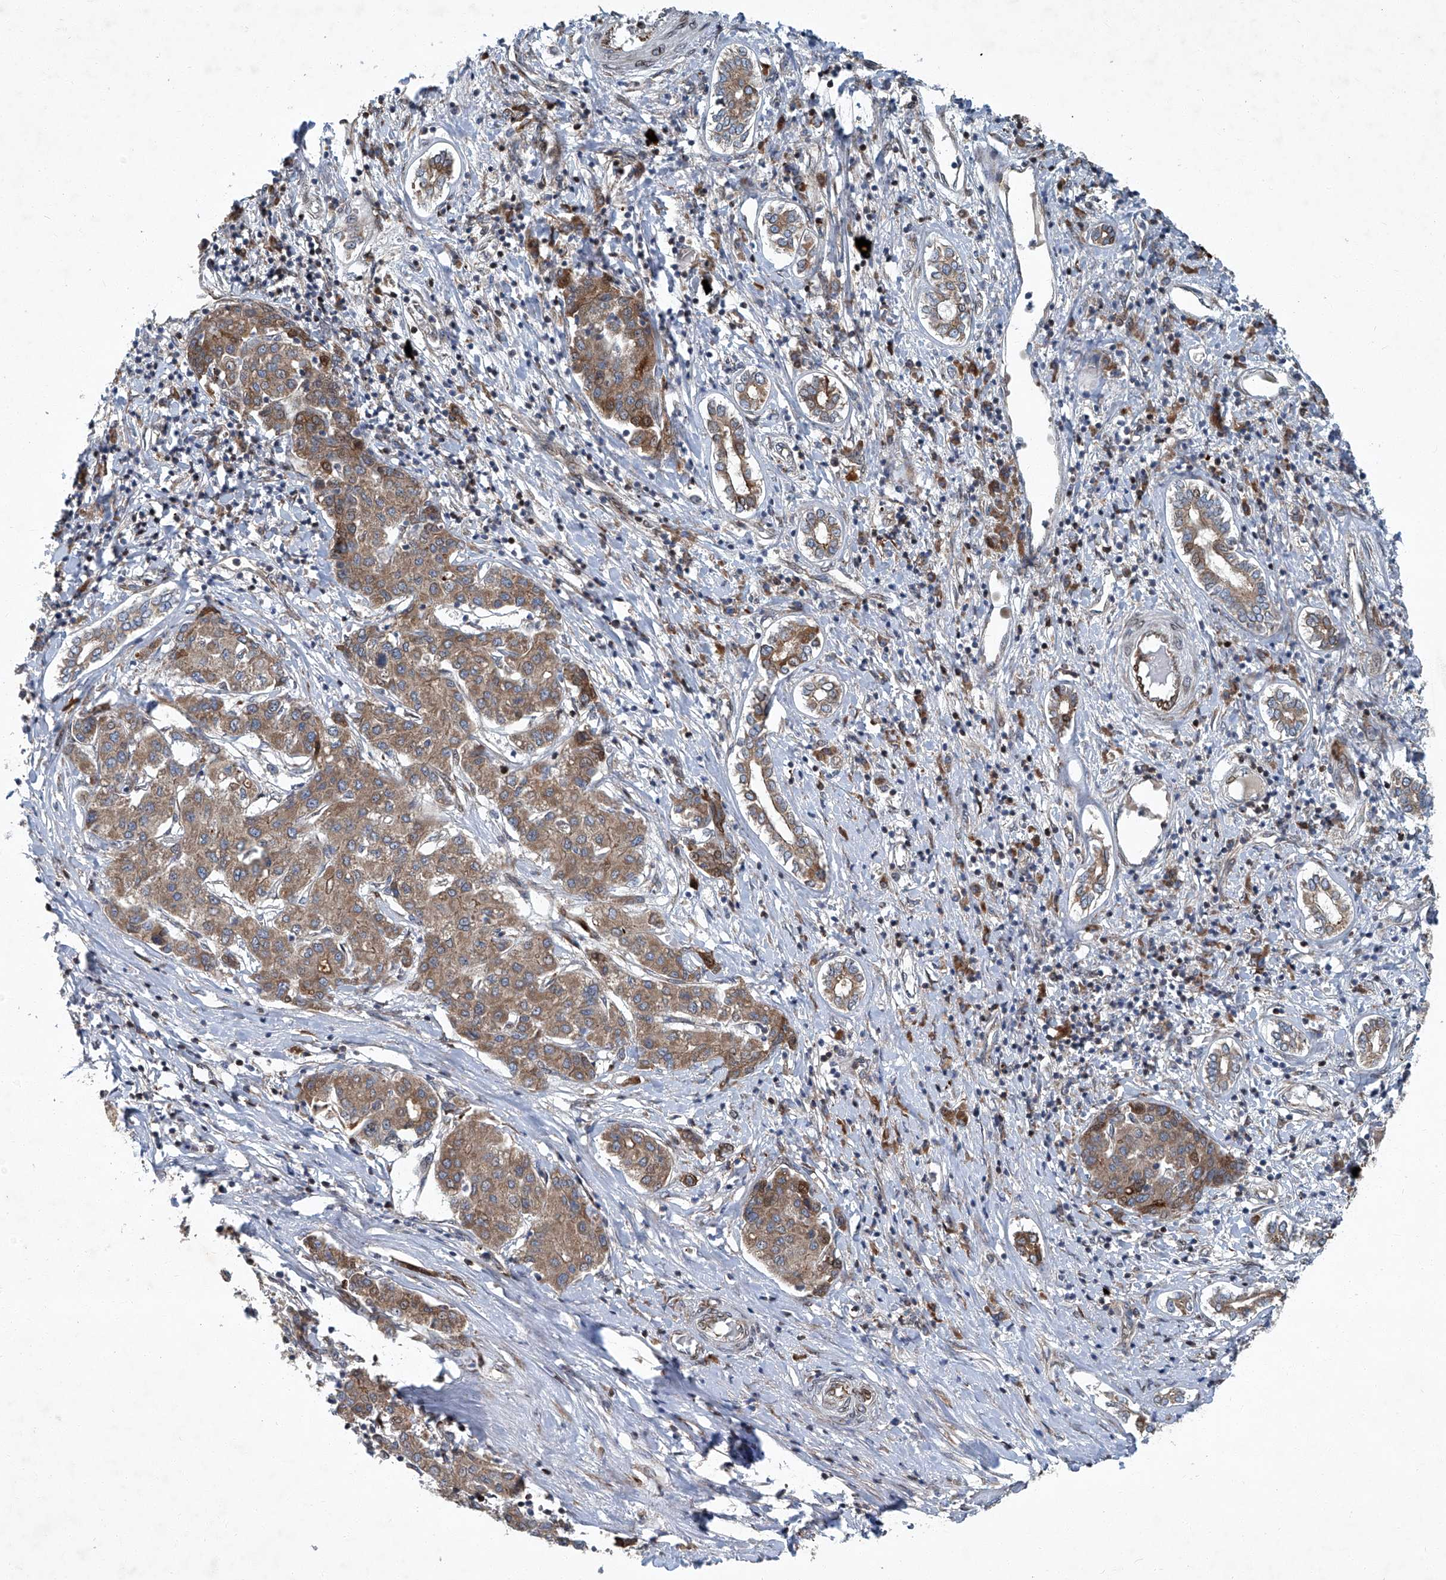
{"staining": {"intensity": "moderate", "quantity": ">75%", "location": "cytoplasmic/membranous"}, "tissue": "liver cancer", "cell_type": "Tumor cells", "image_type": "cancer", "snomed": [{"axis": "morphology", "description": "Carcinoma, Hepatocellular, NOS"}, {"axis": "topography", "description": "Liver"}], "caption": "Tumor cells show moderate cytoplasmic/membranous positivity in approximately >75% of cells in liver cancer.", "gene": "GPR132", "patient": {"sex": "male", "age": 65}}